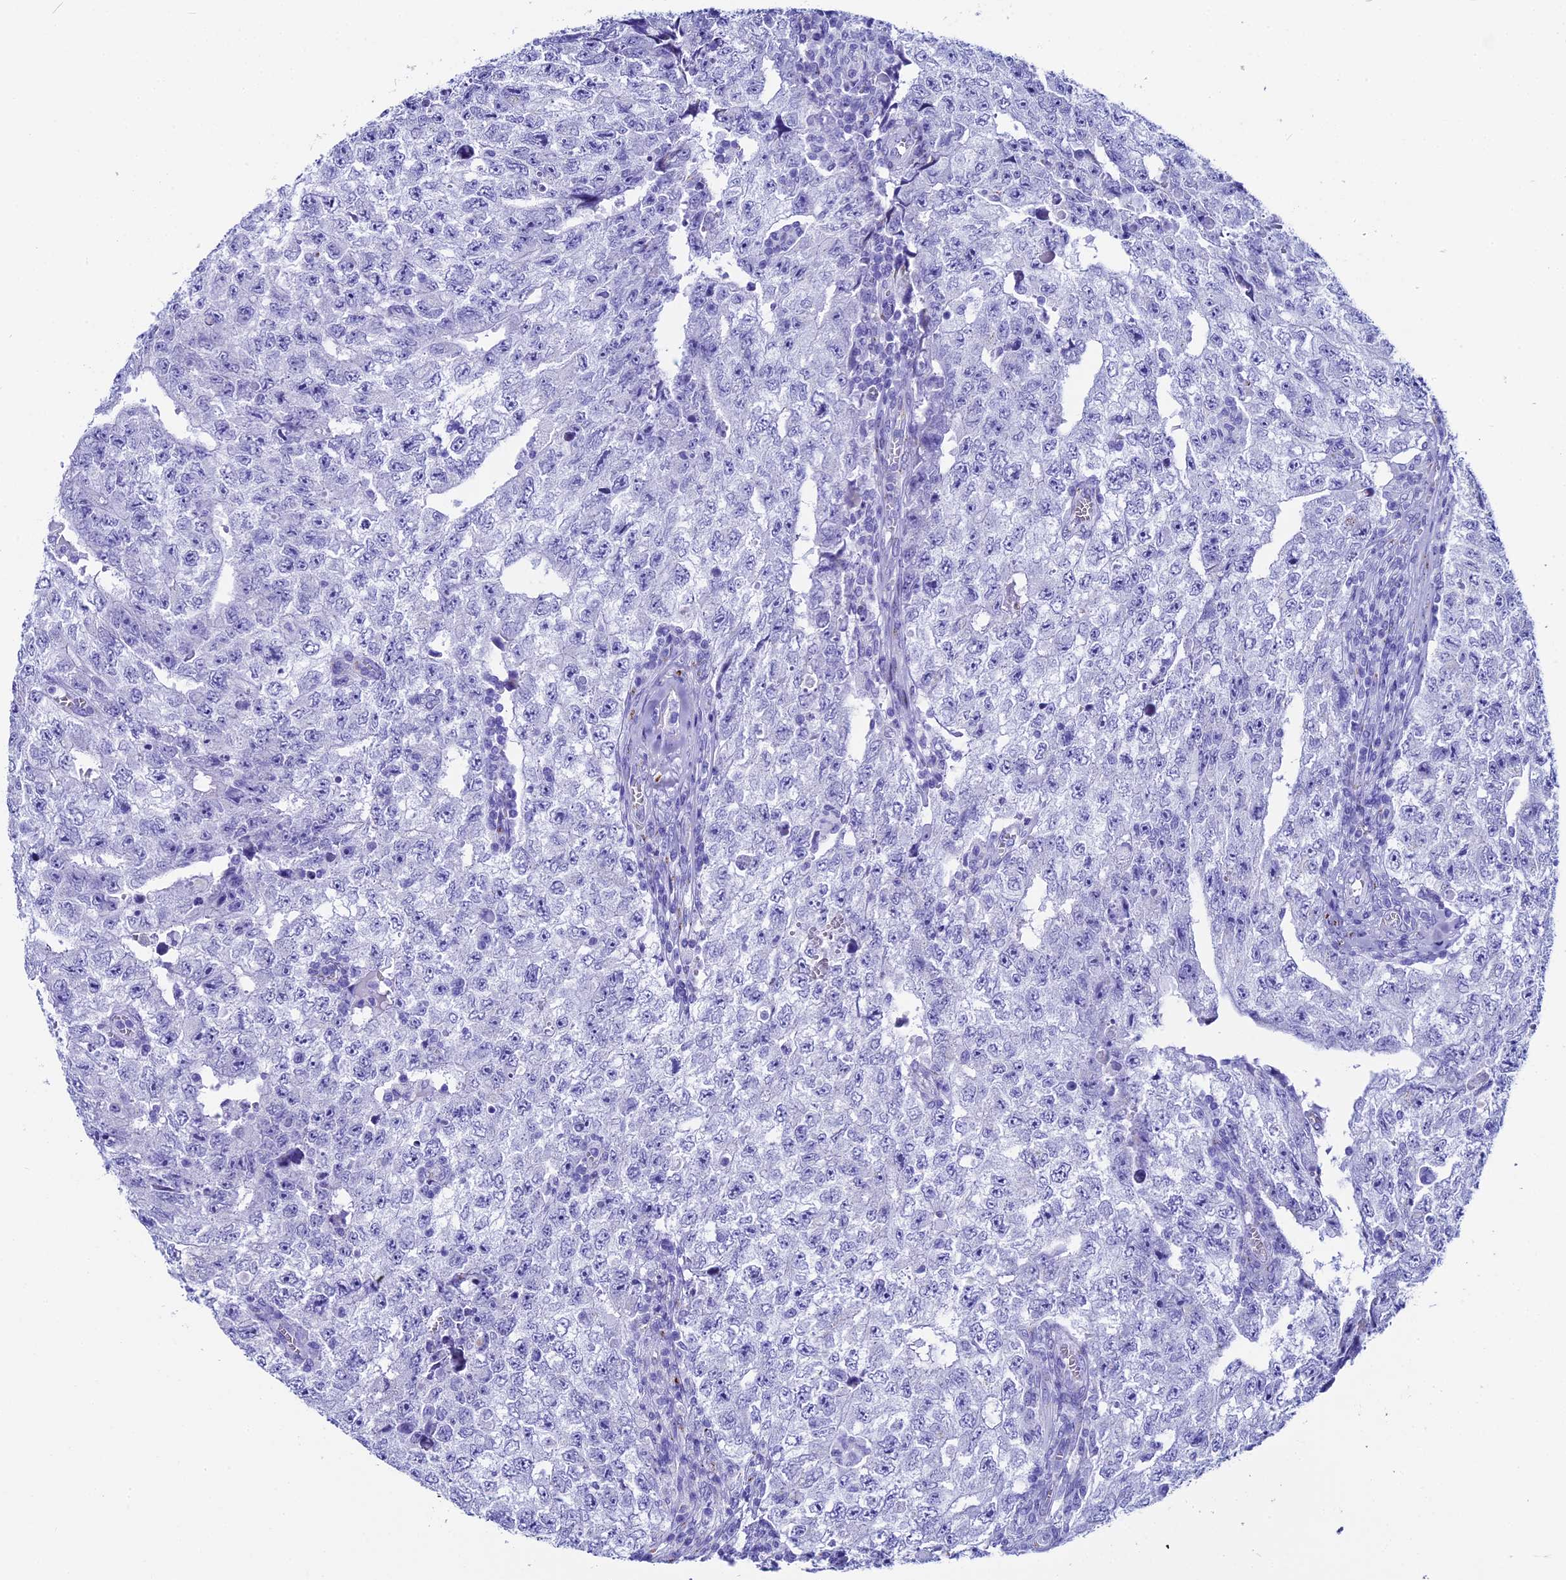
{"staining": {"intensity": "negative", "quantity": "none", "location": "none"}, "tissue": "testis cancer", "cell_type": "Tumor cells", "image_type": "cancer", "snomed": [{"axis": "morphology", "description": "Carcinoma, Embryonal, NOS"}, {"axis": "topography", "description": "Testis"}], "caption": "DAB (3,3'-diaminobenzidine) immunohistochemical staining of testis cancer reveals no significant positivity in tumor cells.", "gene": "AP3B2", "patient": {"sex": "male", "age": 17}}